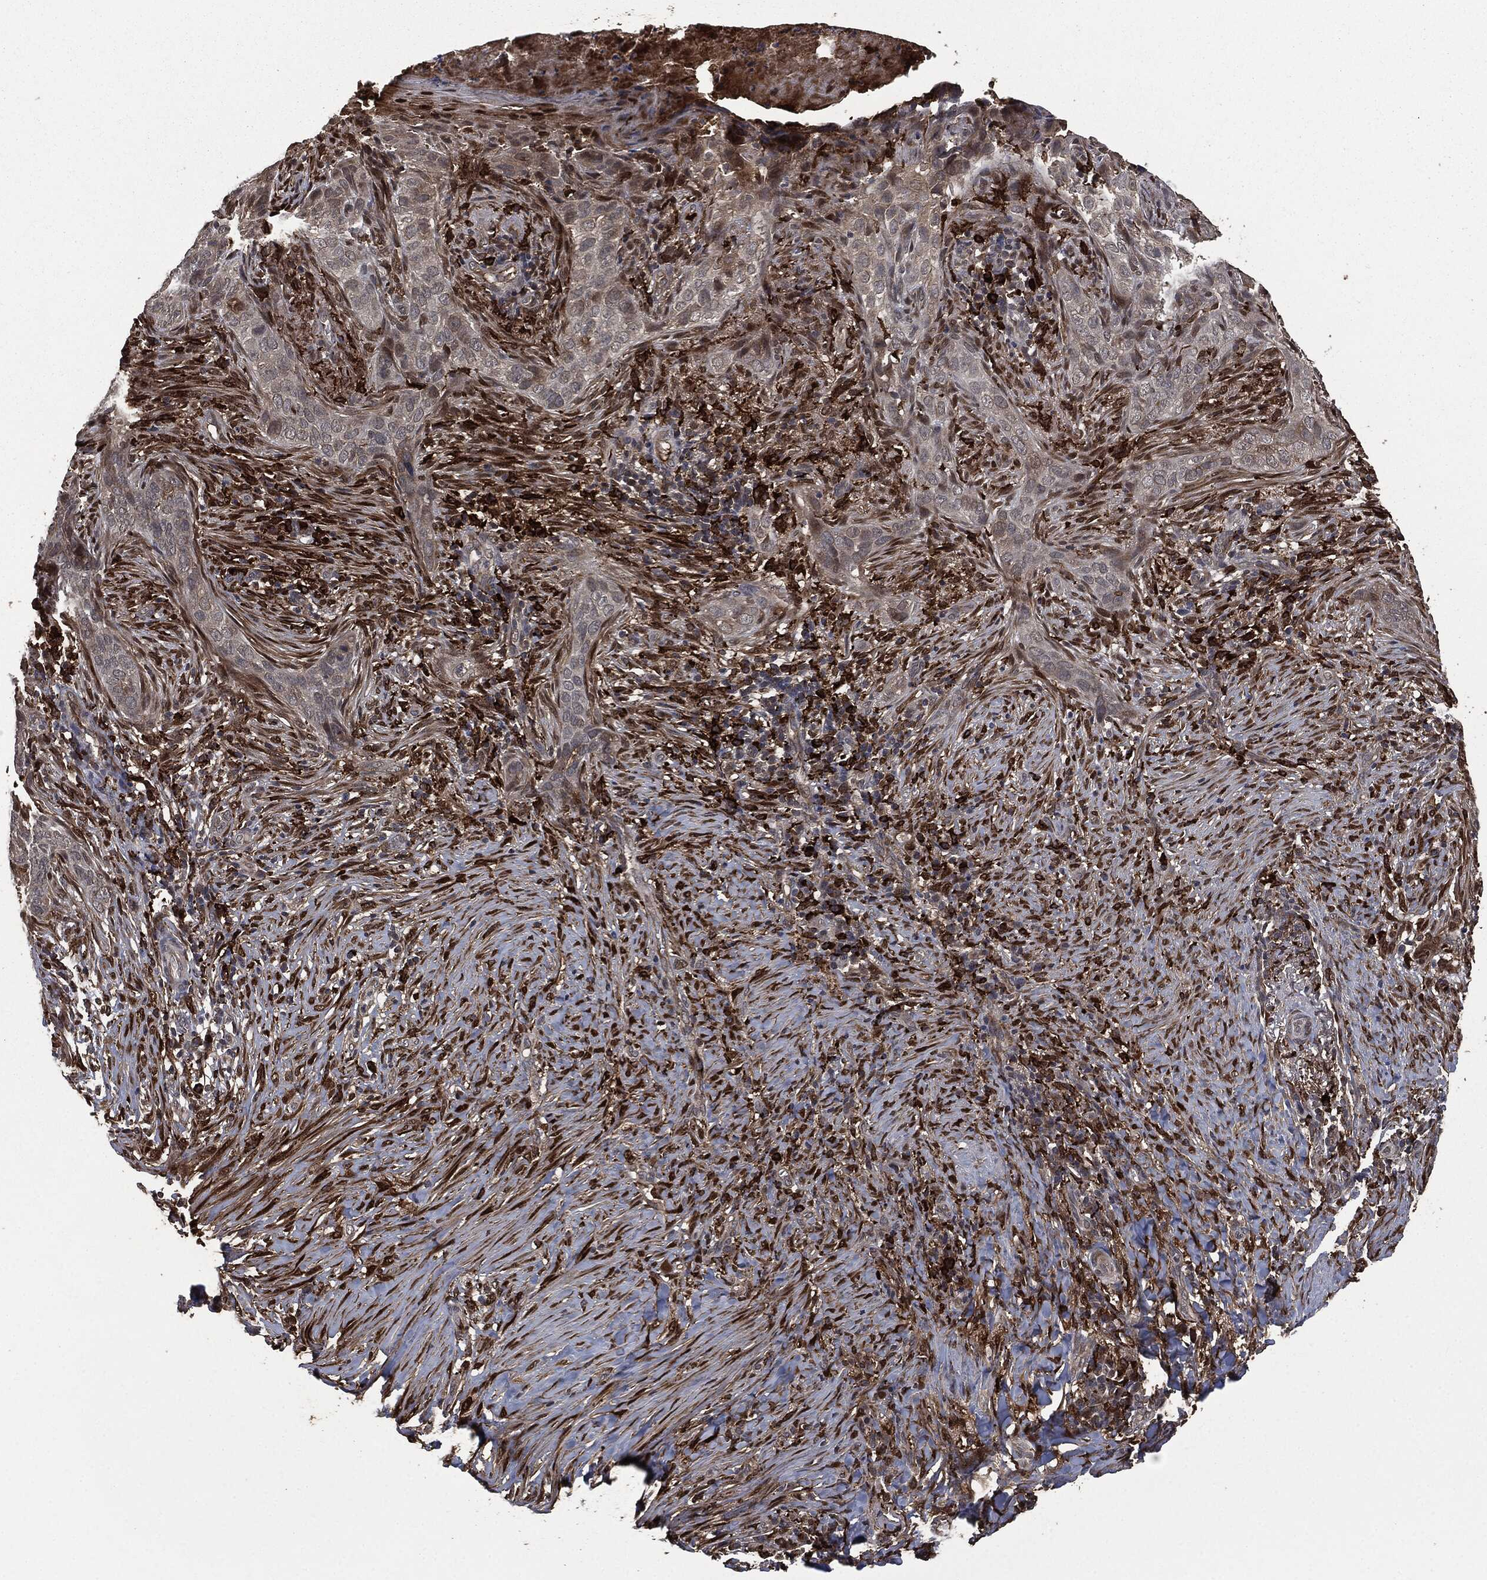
{"staining": {"intensity": "moderate", "quantity": "<25%", "location": "cytoplasmic/membranous"}, "tissue": "skin cancer", "cell_type": "Tumor cells", "image_type": "cancer", "snomed": [{"axis": "morphology", "description": "Squamous cell carcinoma, NOS"}, {"axis": "topography", "description": "Skin"}], "caption": "A photomicrograph of skin cancer (squamous cell carcinoma) stained for a protein displays moderate cytoplasmic/membranous brown staining in tumor cells.", "gene": "CRABP2", "patient": {"sex": "male", "age": 88}}